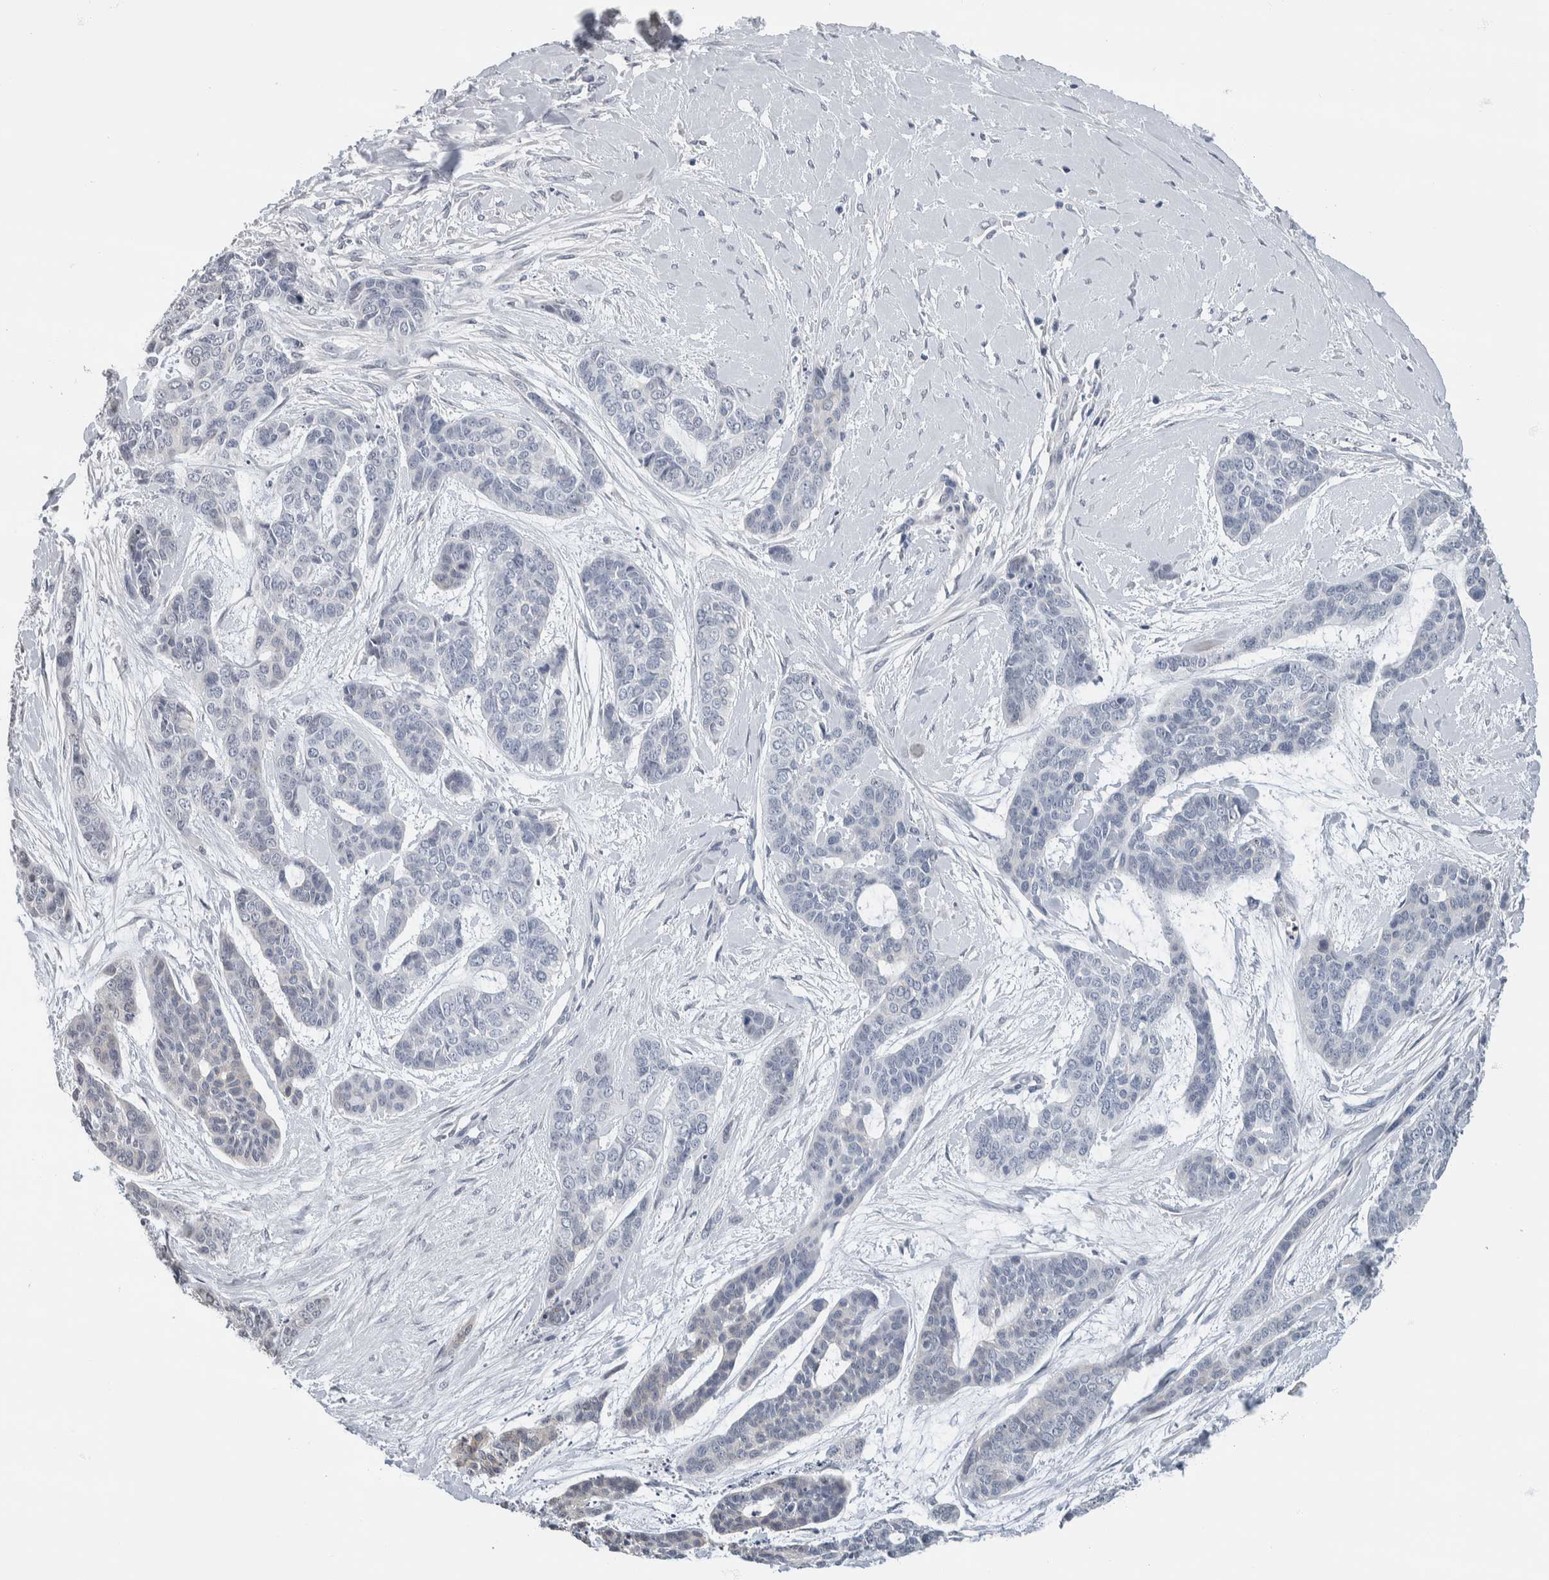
{"staining": {"intensity": "negative", "quantity": "none", "location": "none"}, "tissue": "skin cancer", "cell_type": "Tumor cells", "image_type": "cancer", "snomed": [{"axis": "morphology", "description": "Basal cell carcinoma"}, {"axis": "topography", "description": "Skin"}], "caption": "This is a image of immunohistochemistry staining of skin cancer, which shows no expression in tumor cells. Brightfield microscopy of immunohistochemistry stained with DAB (3,3'-diaminobenzidine) (brown) and hematoxylin (blue), captured at high magnification.", "gene": "NEFM", "patient": {"sex": "female", "age": 64}}